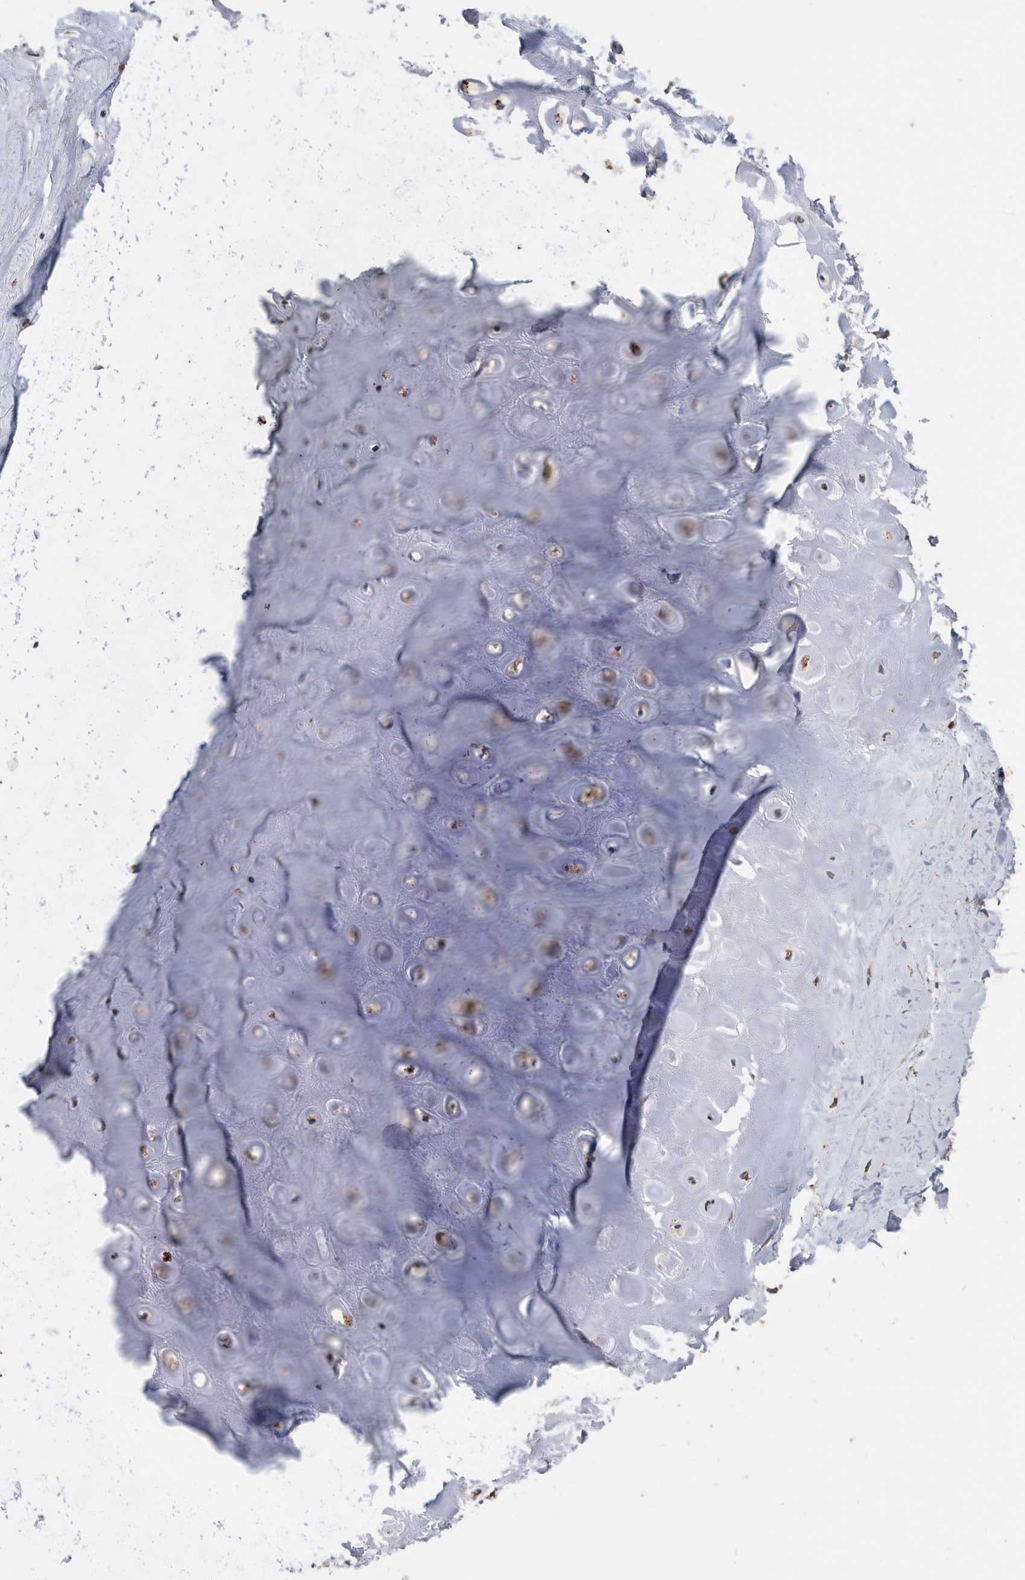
{"staining": {"intensity": "weak", "quantity": "<25%", "location": "cytoplasmic/membranous"}, "tissue": "adipose tissue", "cell_type": "Adipocytes", "image_type": "normal", "snomed": [{"axis": "morphology", "description": "Normal tissue, NOS"}, {"axis": "morphology", "description": "Basal cell carcinoma"}, {"axis": "topography", "description": "Skin"}], "caption": "IHC histopathology image of unremarkable adipose tissue: human adipose tissue stained with DAB reveals no significant protein expression in adipocytes.", "gene": "NRBP1", "patient": {"sex": "female", "age": 89}}